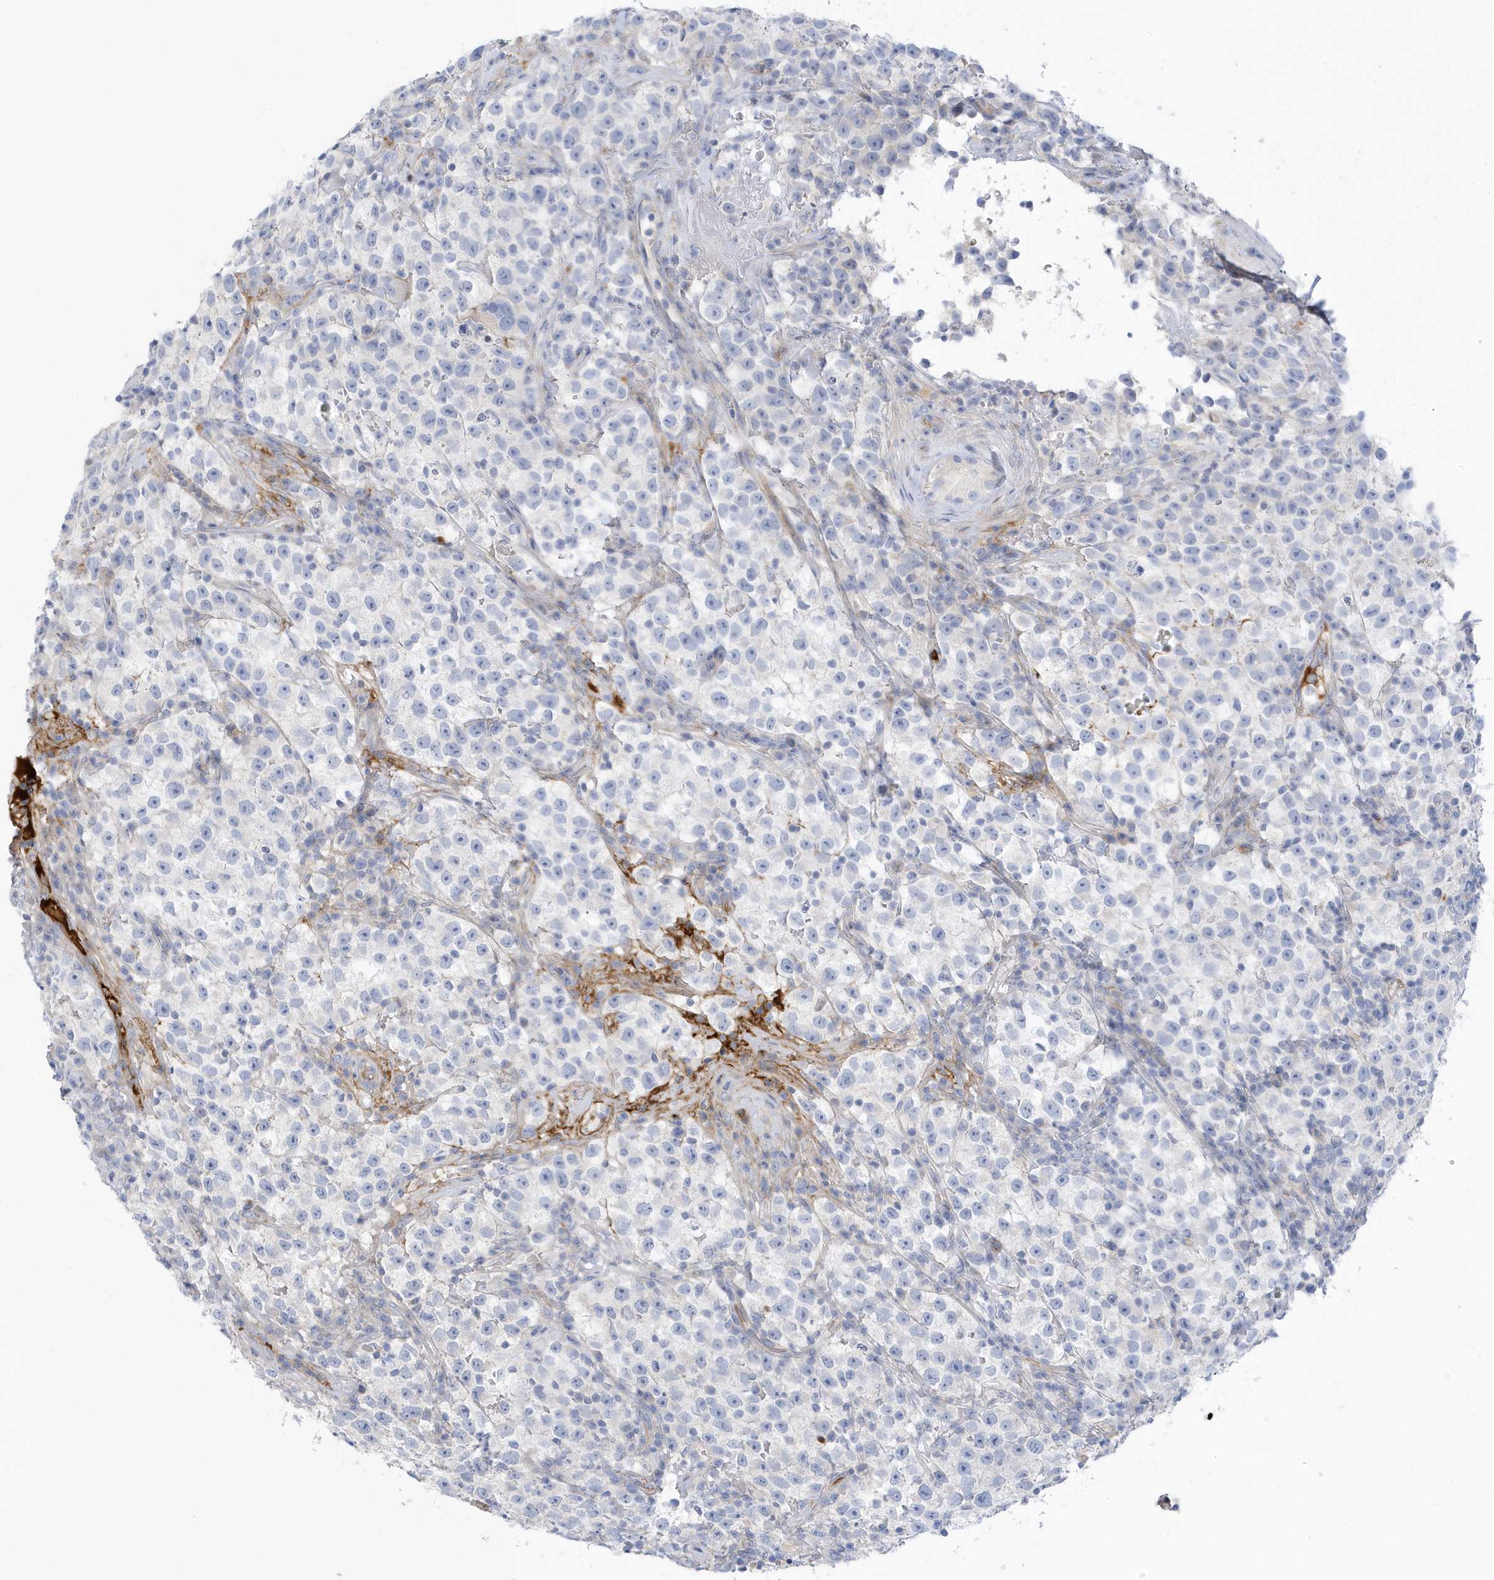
{"staining": {"intensity": "negative", "quantity": "none", "location": "none"}, "tissue": "testis cancer", "cell_type": "Tumor cells", "image_type": "cancer", "snomed": [{"axis": "morphology", "description": "Seminoma, NOS"}, {"axis": "topography", "description": "Testis"}], "caption": "Tumor cells show no significant positivity in testis cancer. (Brightfield microscopy of DAB IHC at high magnification).", "gene": "ATP13A5", "patient": {"sex": "male", "age": 22}}